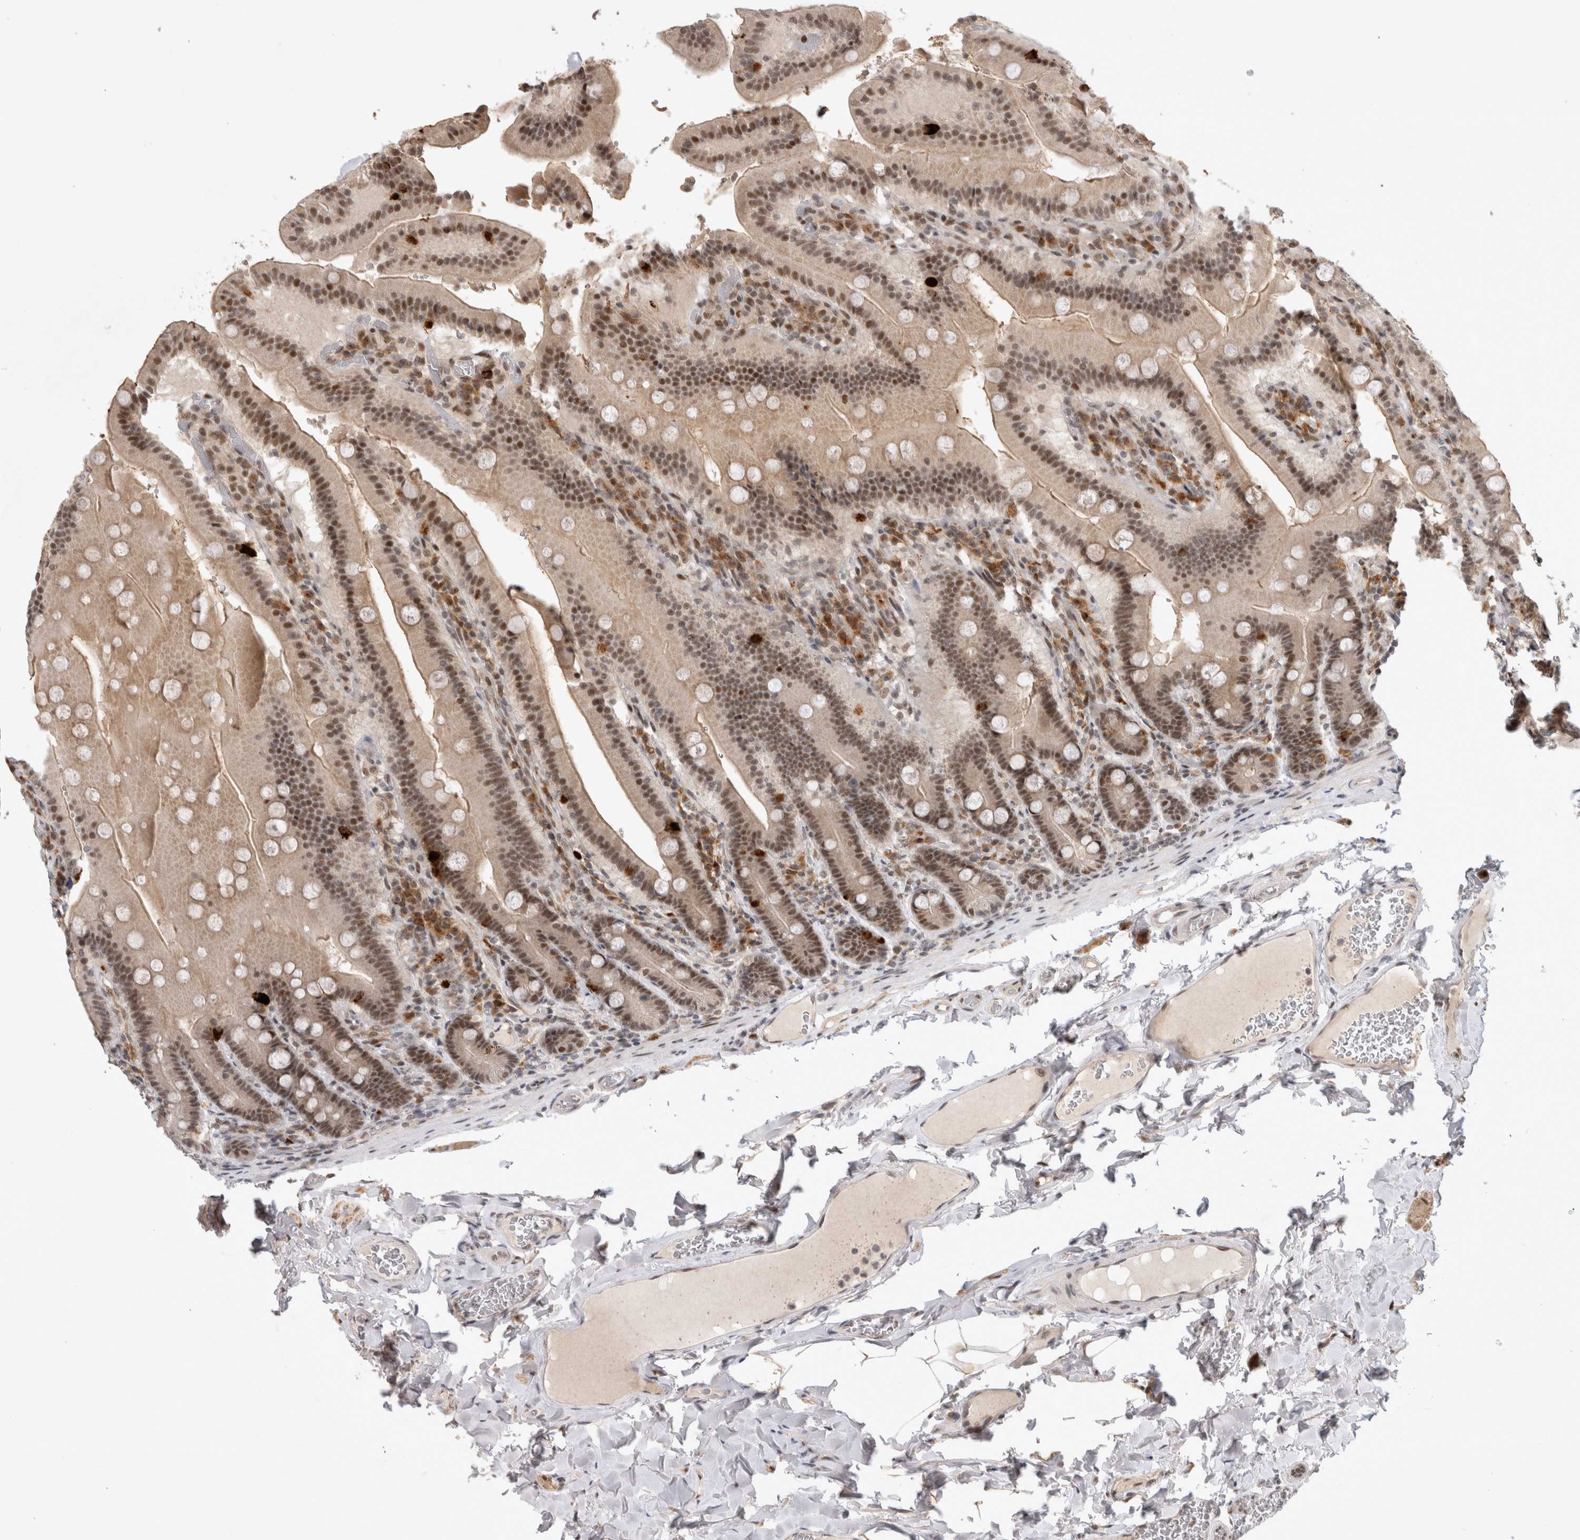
{"staining": {"intensity": "strong", "quantity": ">75%", "location": "nuclear"}, "tissue": "duodenum", "cell_type": "Glandular cells", "image_type": "normal", "snomed": [{"axis": "morphology", "description": "Normal tissue, NOS"}, {"axis": "topography", "description": "Duodenum"}], "caption": "The micrograph displays staining of unremarkable duodenum, revealing strong nuclear protein positivity (brown color) within glandular cells. (IHC, brightfield microscopy, high magnification).", "gene": "HESX1", "patient": {"sex": "female", "age": 62}}